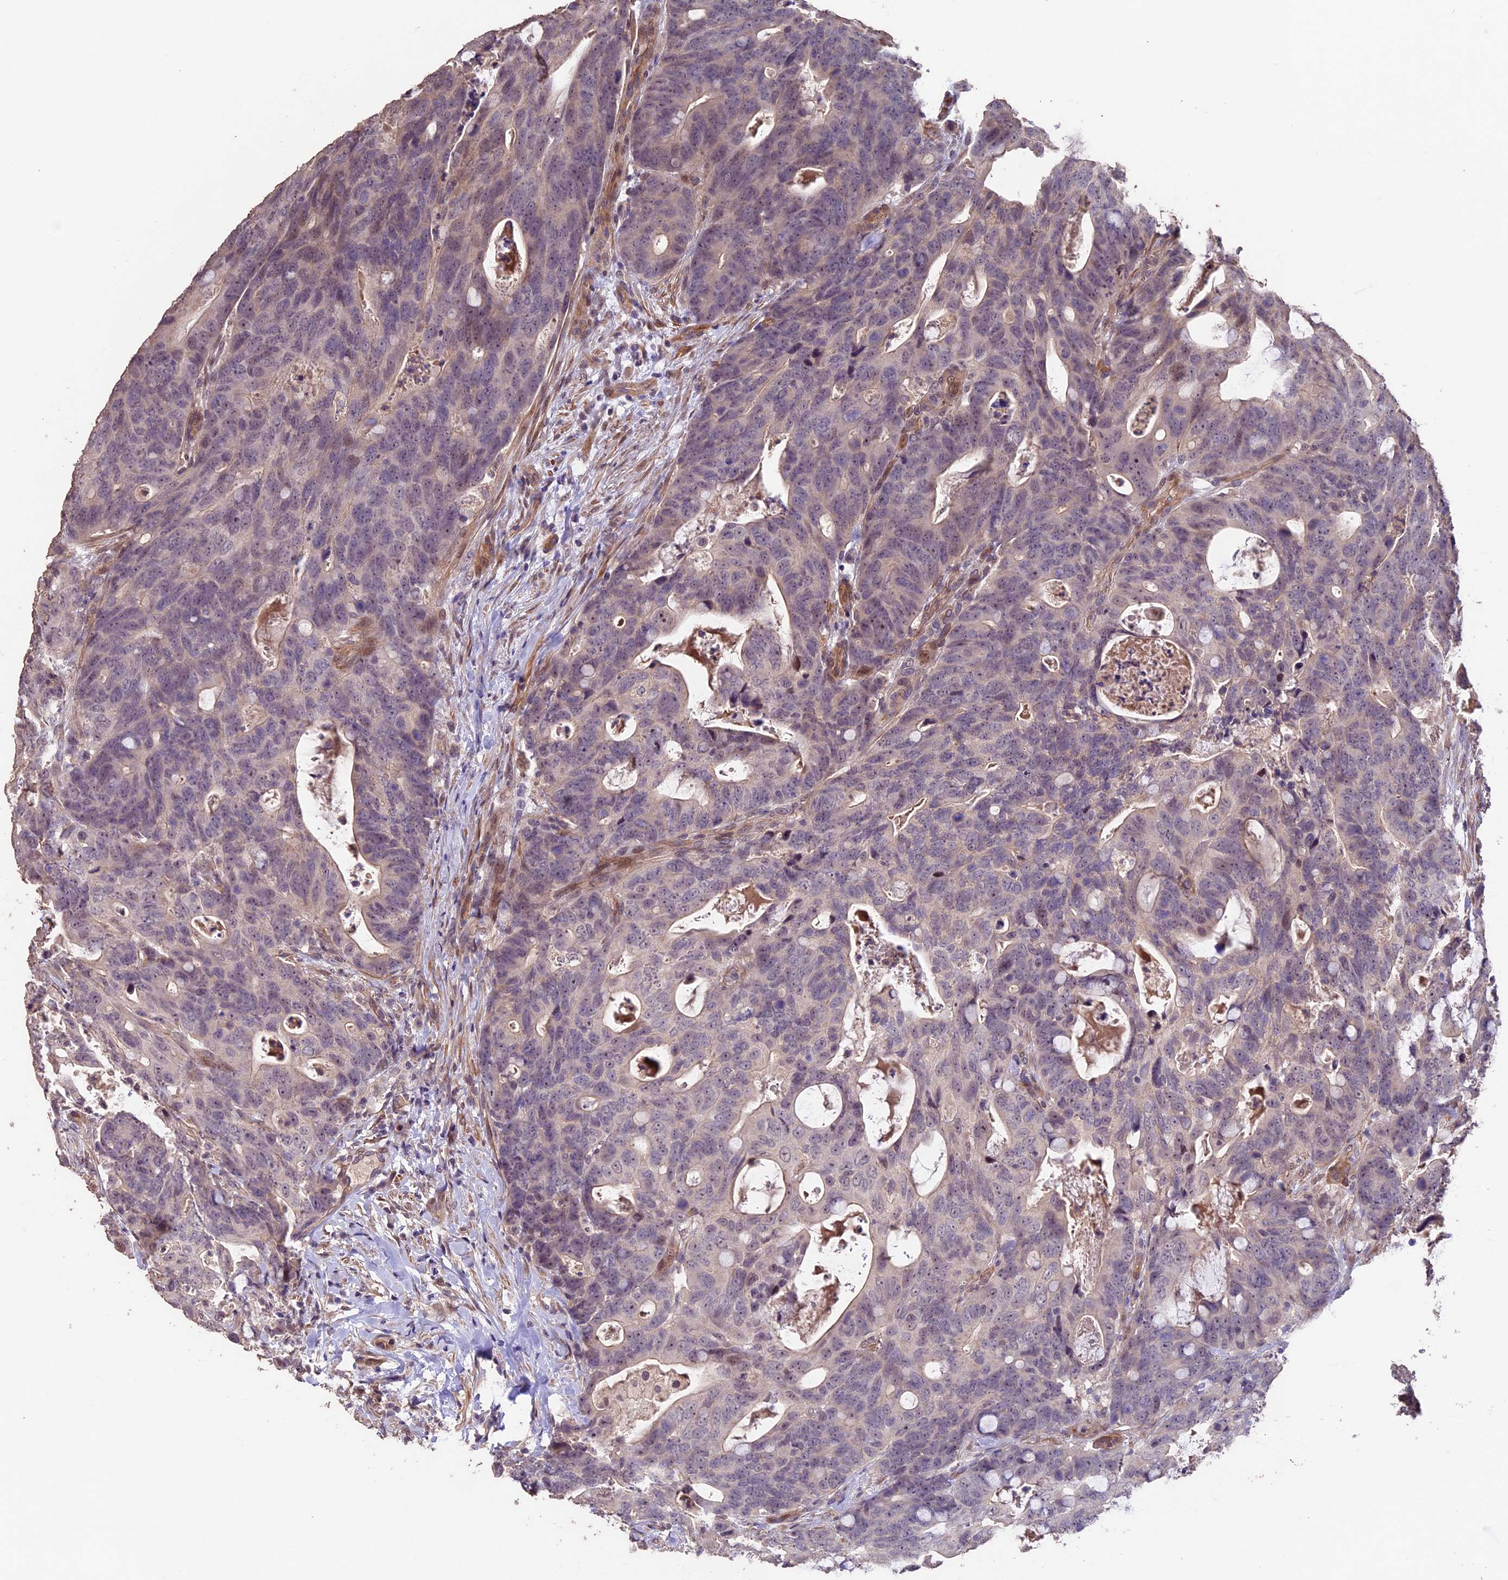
{"staining": {"intensity": "negative", "quantity": "none", "location": "none"}, "tissue": "colorectal cancer", "cell_type": "Tumor cells", "image_type": "cancer", "snomed": [{"axis": "morphology", "description": "Adenocarcinoma, NOS"}, {"axis": "topography", "description": "Colon"}], "caption": "This is a photomicrograph of IHC staining of colorectal cancer, which shows no positivity in tumor cells. (Stains: DAB immunohistochemistry with hematoxylin counter stain, Microscopy: brightfield microscopy at high magnification).", "gene": "GNB5", "patient": {"sex": "female", "age": 82}}